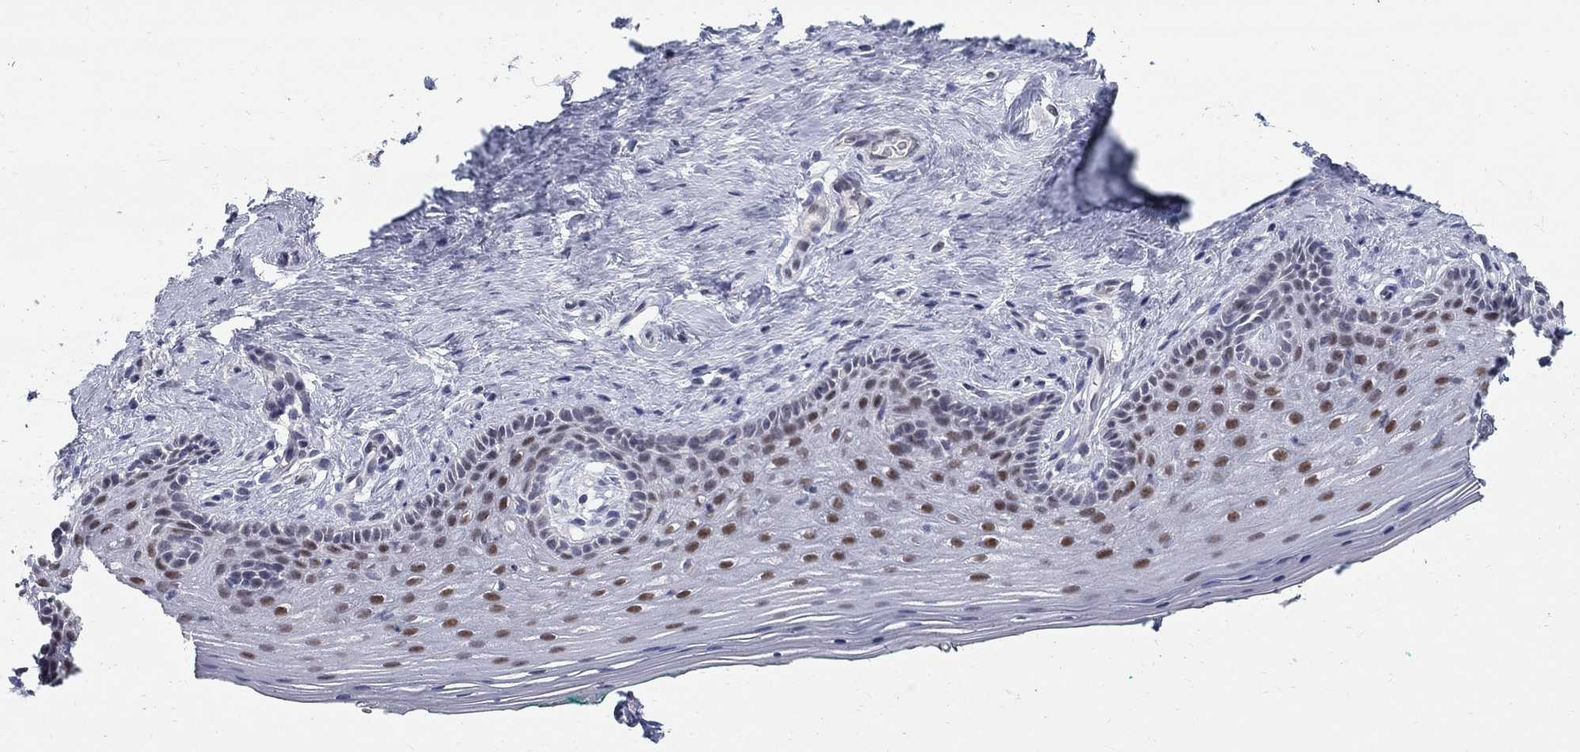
{"staining": {"intensity": "strong", "quantity": "25%-75%", "location": "nuclear"}, "tissue": "vagina", "cell_type": "Squamous epithelial cells", "image_type": "normal", "snomed": [{"axis": "morphology", "description": "Normal tissue, NOS"}, {"axis": "topography", "description": "Vagina"}], "caption": "An IHC image of benign tissue is shown. Protein staining in brown highlights strong nuclear positivity in vagina within squamous epithelial cells. The staining was performed using DAB (3,3'-diaminobenzidine), with brown indicating positive protein expression. Nuclei are stained blue with hematoxylin.", "gene": "GCFC2", "patient": {"sex": "female", "age": 45}}